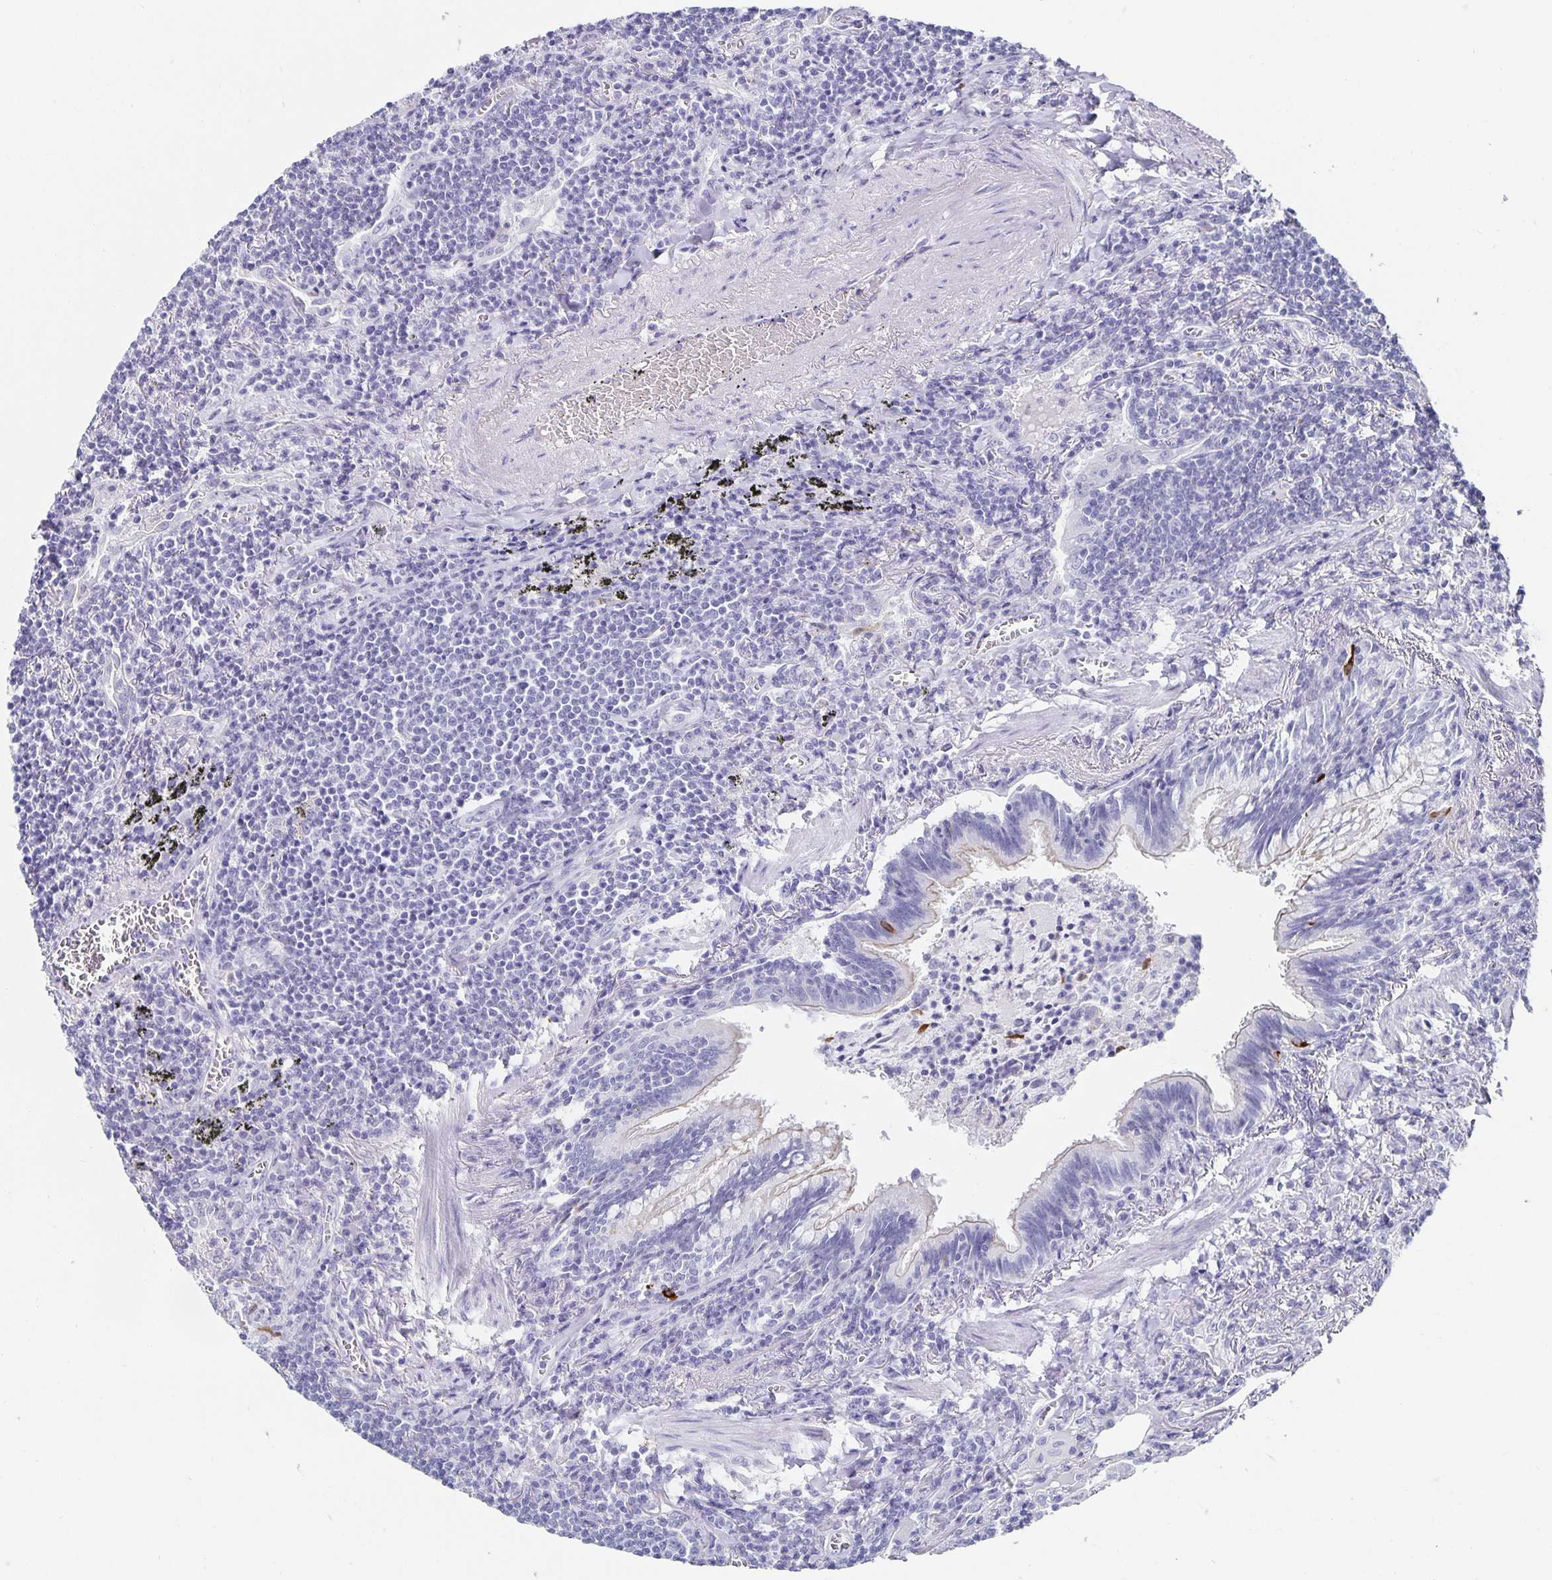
{"staining": {"intensity": "negative", "quantity": "none", "location": "none"}, "tissue": "lymphoma", "cell_type": "Tumor cells", "image_type": "cancer", "snomed": [{"axis": "morphology", "description": "Malignant lymphoma, non-Hodgkin's type, Low grade"}, {"axis": "topography", "description": "Lung"}], "caption": "Micrograph shows no protein expression in tumor cells of lymphoma tissue.", "gene": "CHGA", "patient": {"sex": "female", "age": 71}}